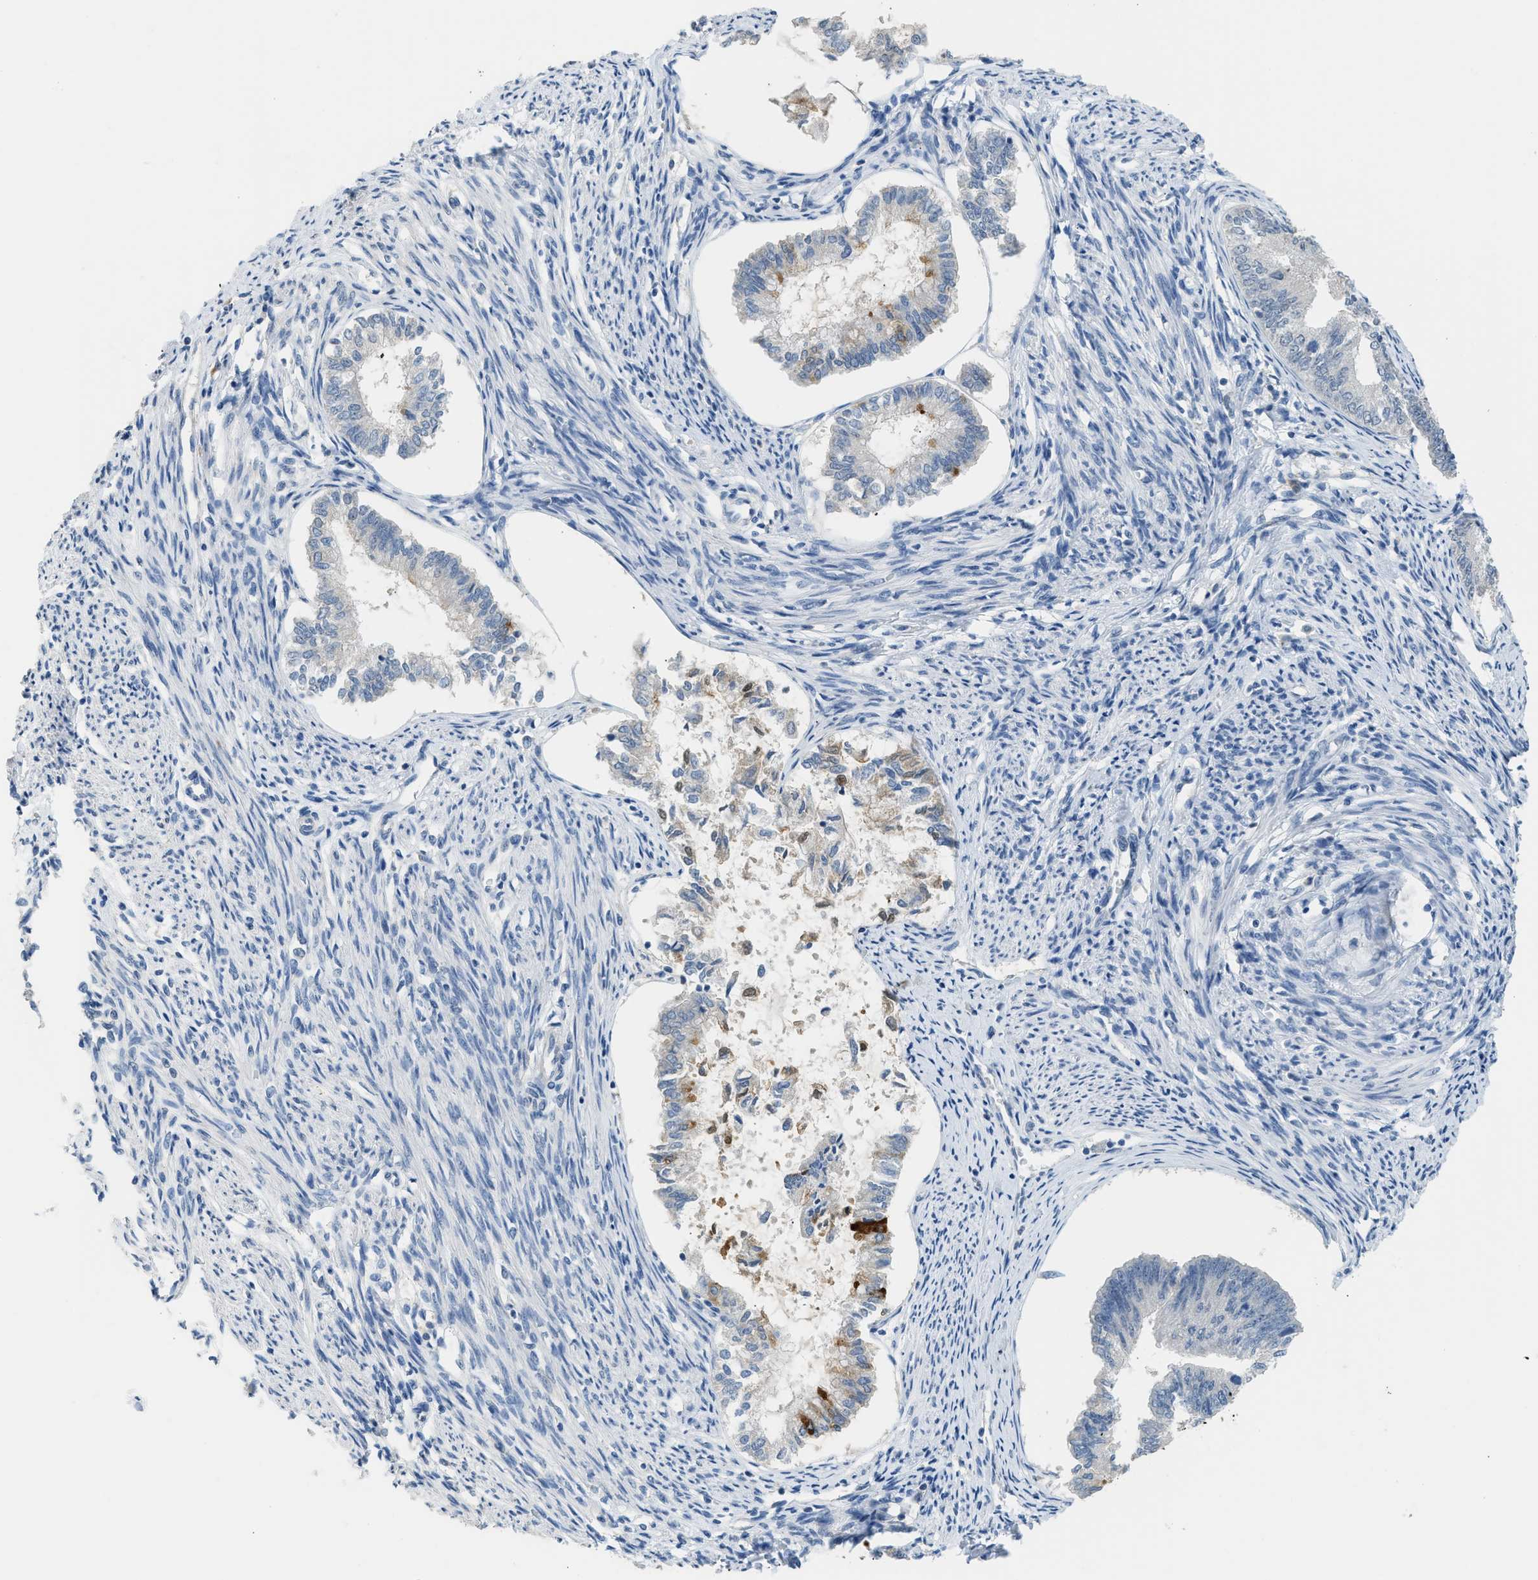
{"staining": {"intensity": "strong", "quantity": "<25%", "location": "cytoplasmic/membranous"}, "tissue": "endometrial cancer", "cell_type": "Tumor cells", "image_type": "cancer", "snomed": [{"axis": "morphology", "description": "Adenocarcinoma, NOS"}, {"axis": "topography", "description": "Endometrium"}], "caption": "Immunohistochemistry (IHC) image of neoplastic tissue: human endometrial cancer (adenocarcinoma) stained using IHC reveals medium levels of strong protein expression localized specifically in the cytoplasmic/membranous of tumor cells, appearing as a cytoplasmic/membranous brown color.", "gene": "RHBDF2", "patient": {"sex": "female", "age": 86}}